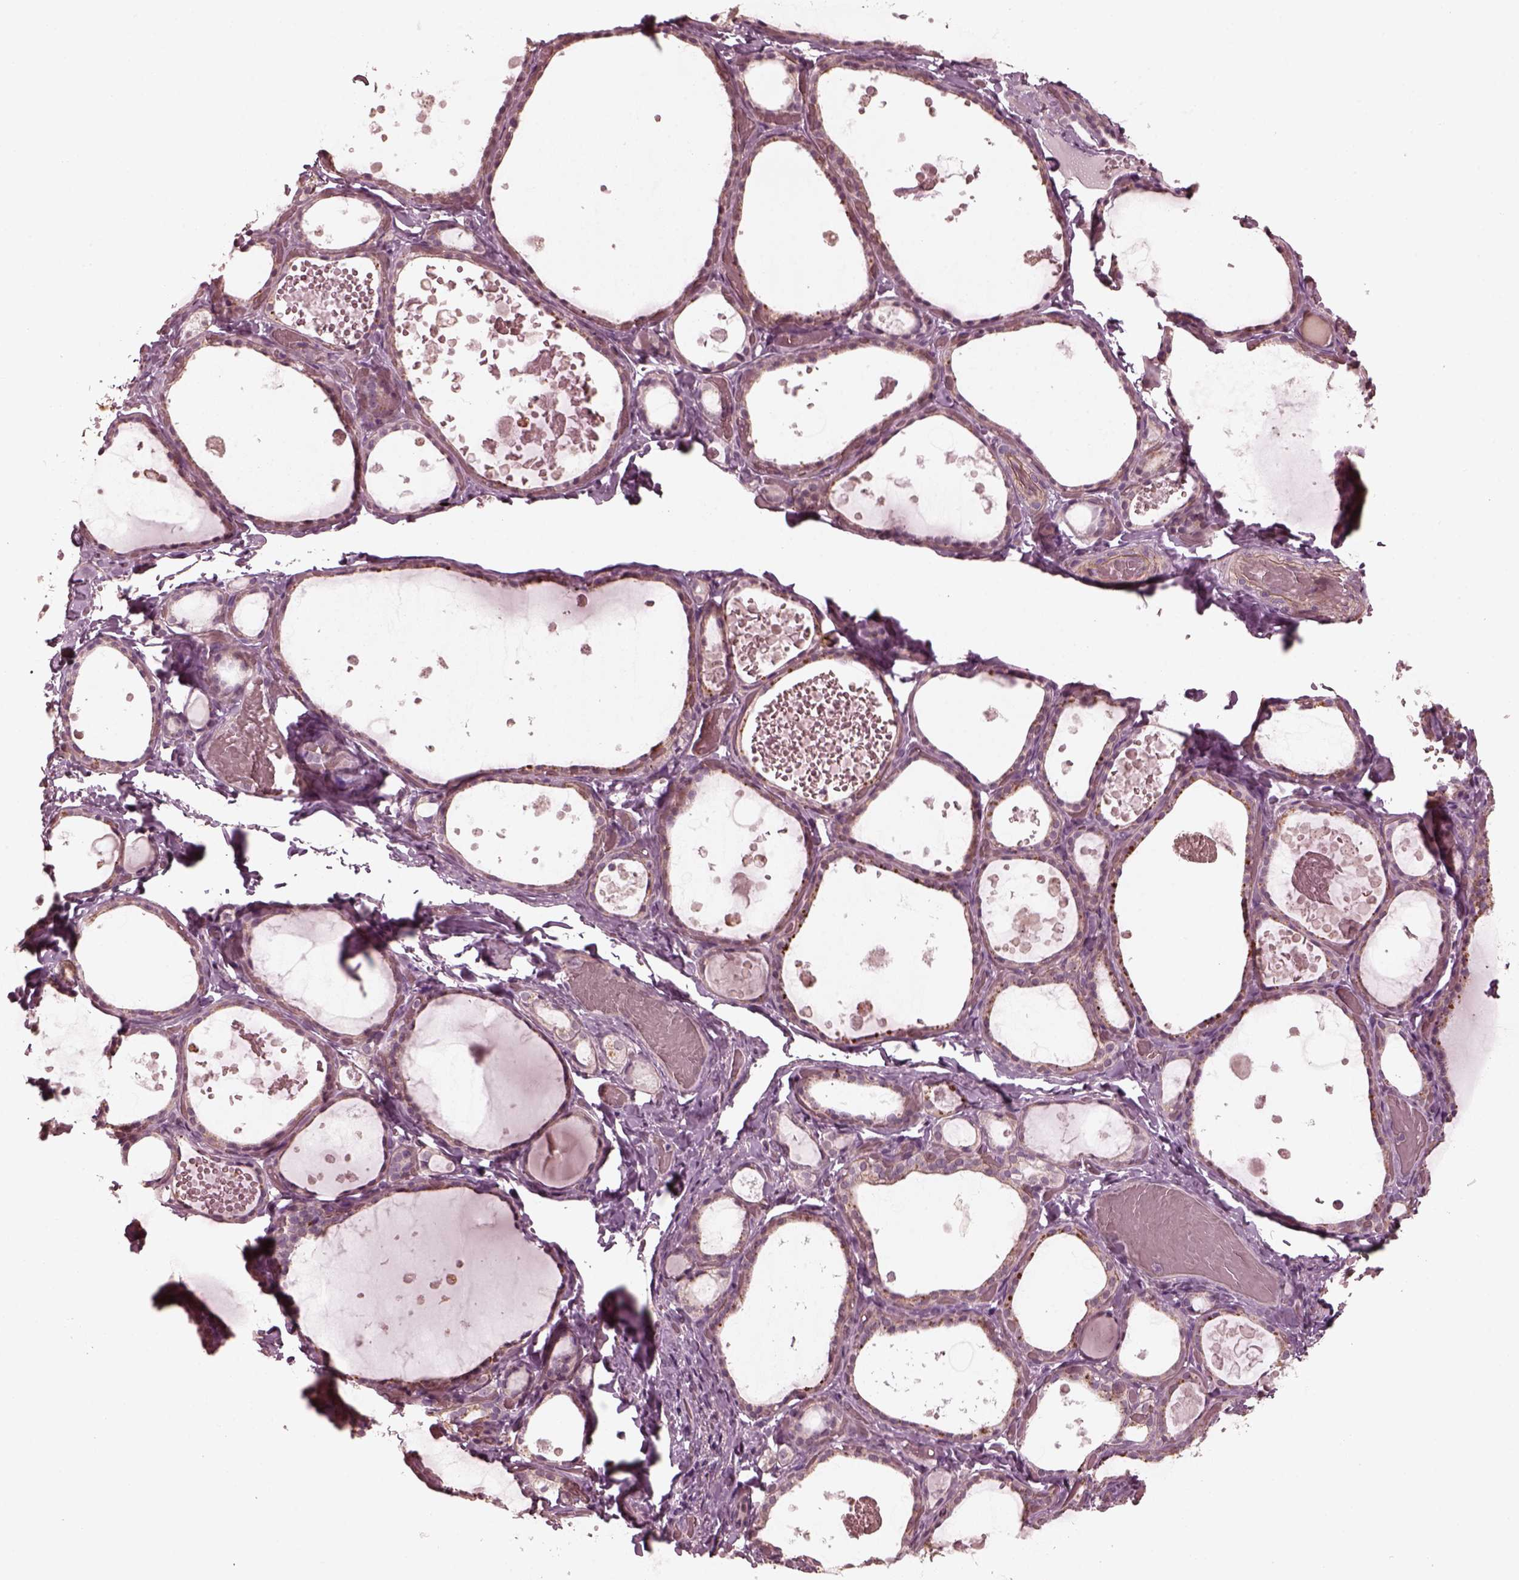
{"staining": {"intensity": "weak", "quantity": ">75%", "location": "cytoplasmic/membranous"}, "tissue": "thyroid gland", "cell_type": "Glandular cells", "image_type": "normal", "snomed": [{"axis": "morphology", "description": "Normal tissue, NOS"}, {"axis": "topography", "description": "Thyroid gland"}], "caption": "Weak cytoplasmic/membranous positivity for a protein is identified in approximately >75% of glandular cells of benign thyroid gland using IHC.", "gene": "KIF6", "patient": {"sex": "female", "age": 56}}